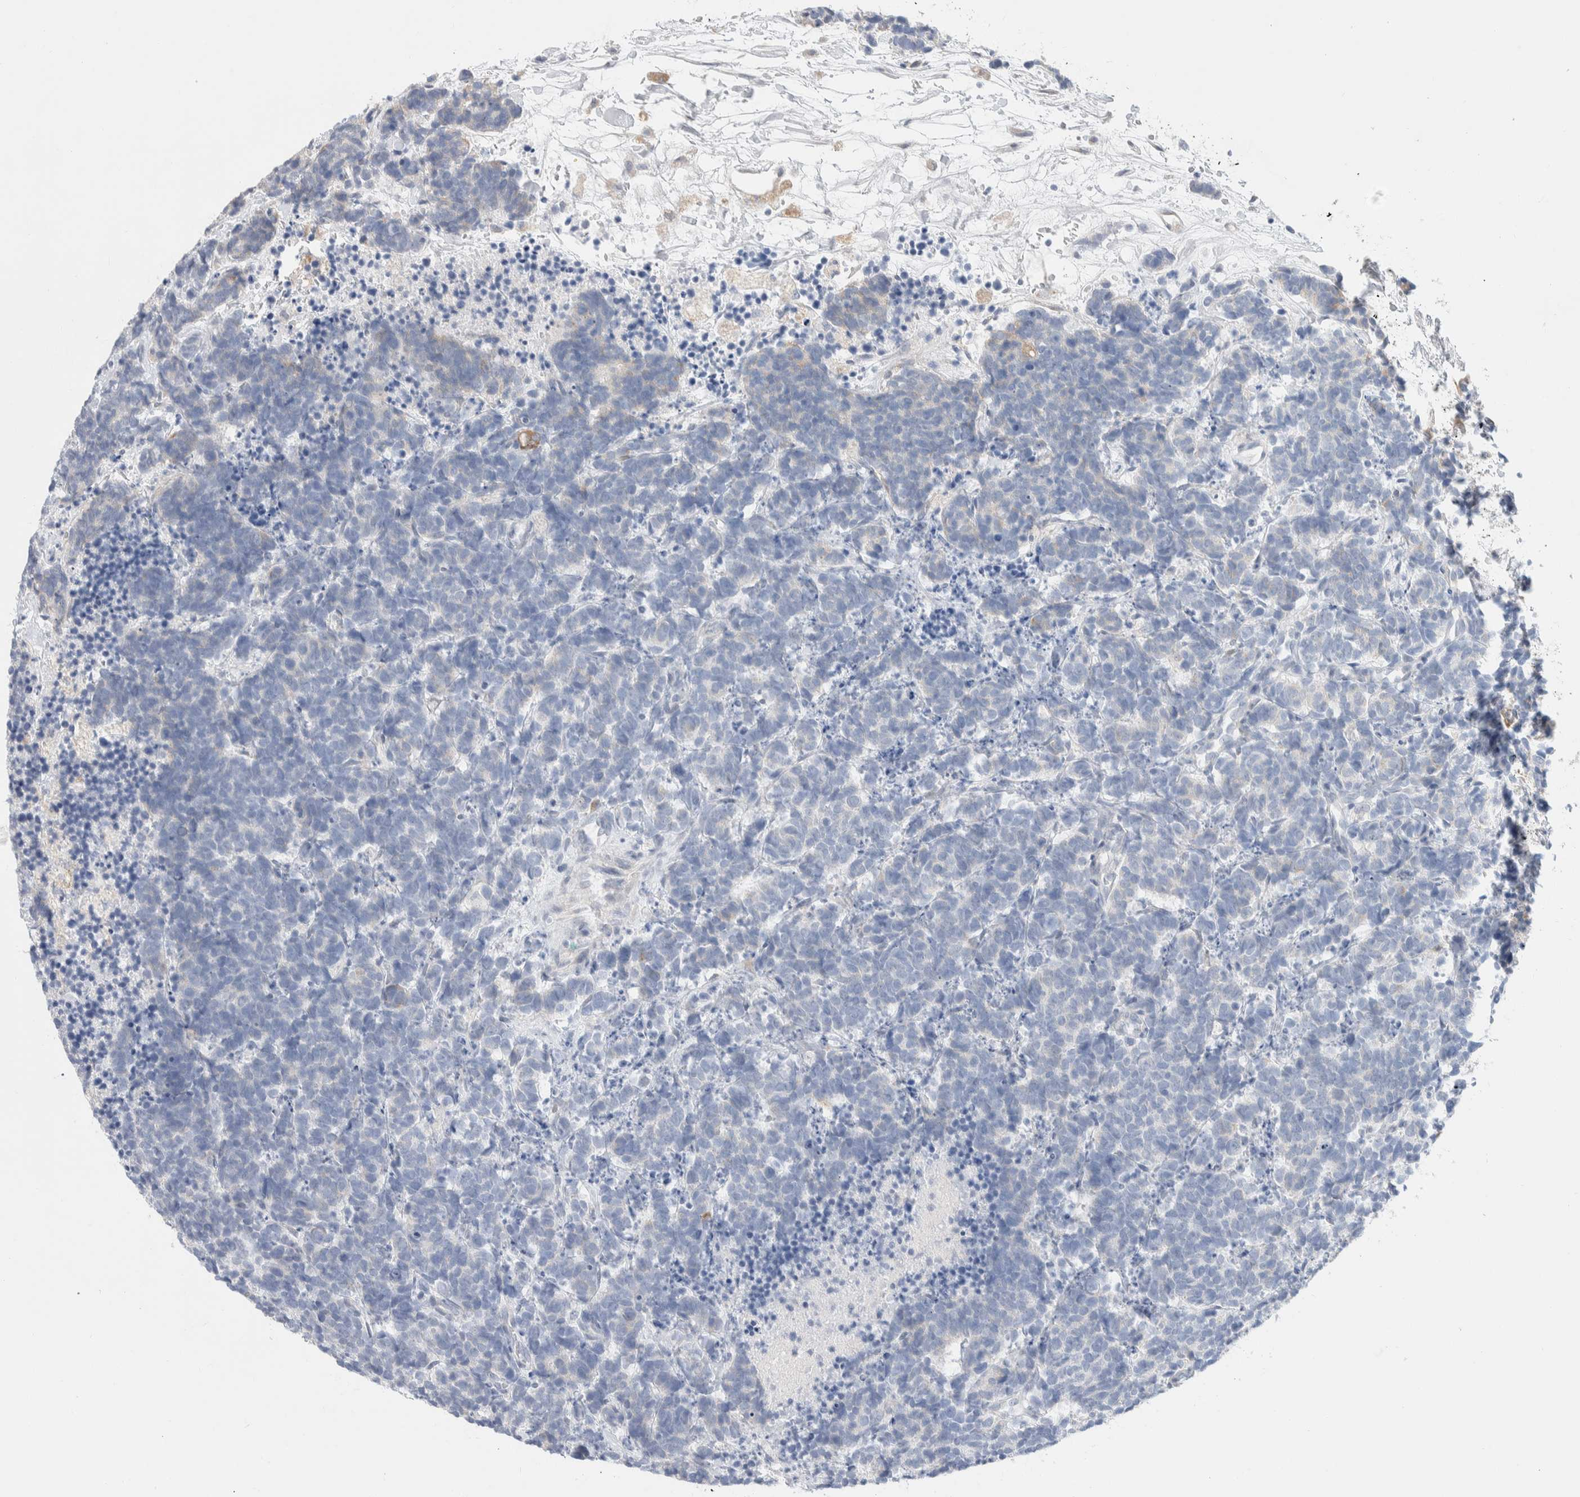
{"staining": {"intensity": "negative", "quantity": "none", "location": "none"}, "tissue": "carcinoid", "cell_type": "Tumor cells", "image_type": "cancer", "snomed": [{"axis": "morphology", "description": "Carcinoma, NOS"}, {"axis": "morphology", "description": "Carcinoid, malignant, NOS"}, {"axis": "topography", "description": "Urinary bladder"}], "caption": "The photomicrograph exhibits no staining of tumor cells in malignant carcinoid.", "gene": "RUSF1", "patient": {"sex": "male", "age": 57}}